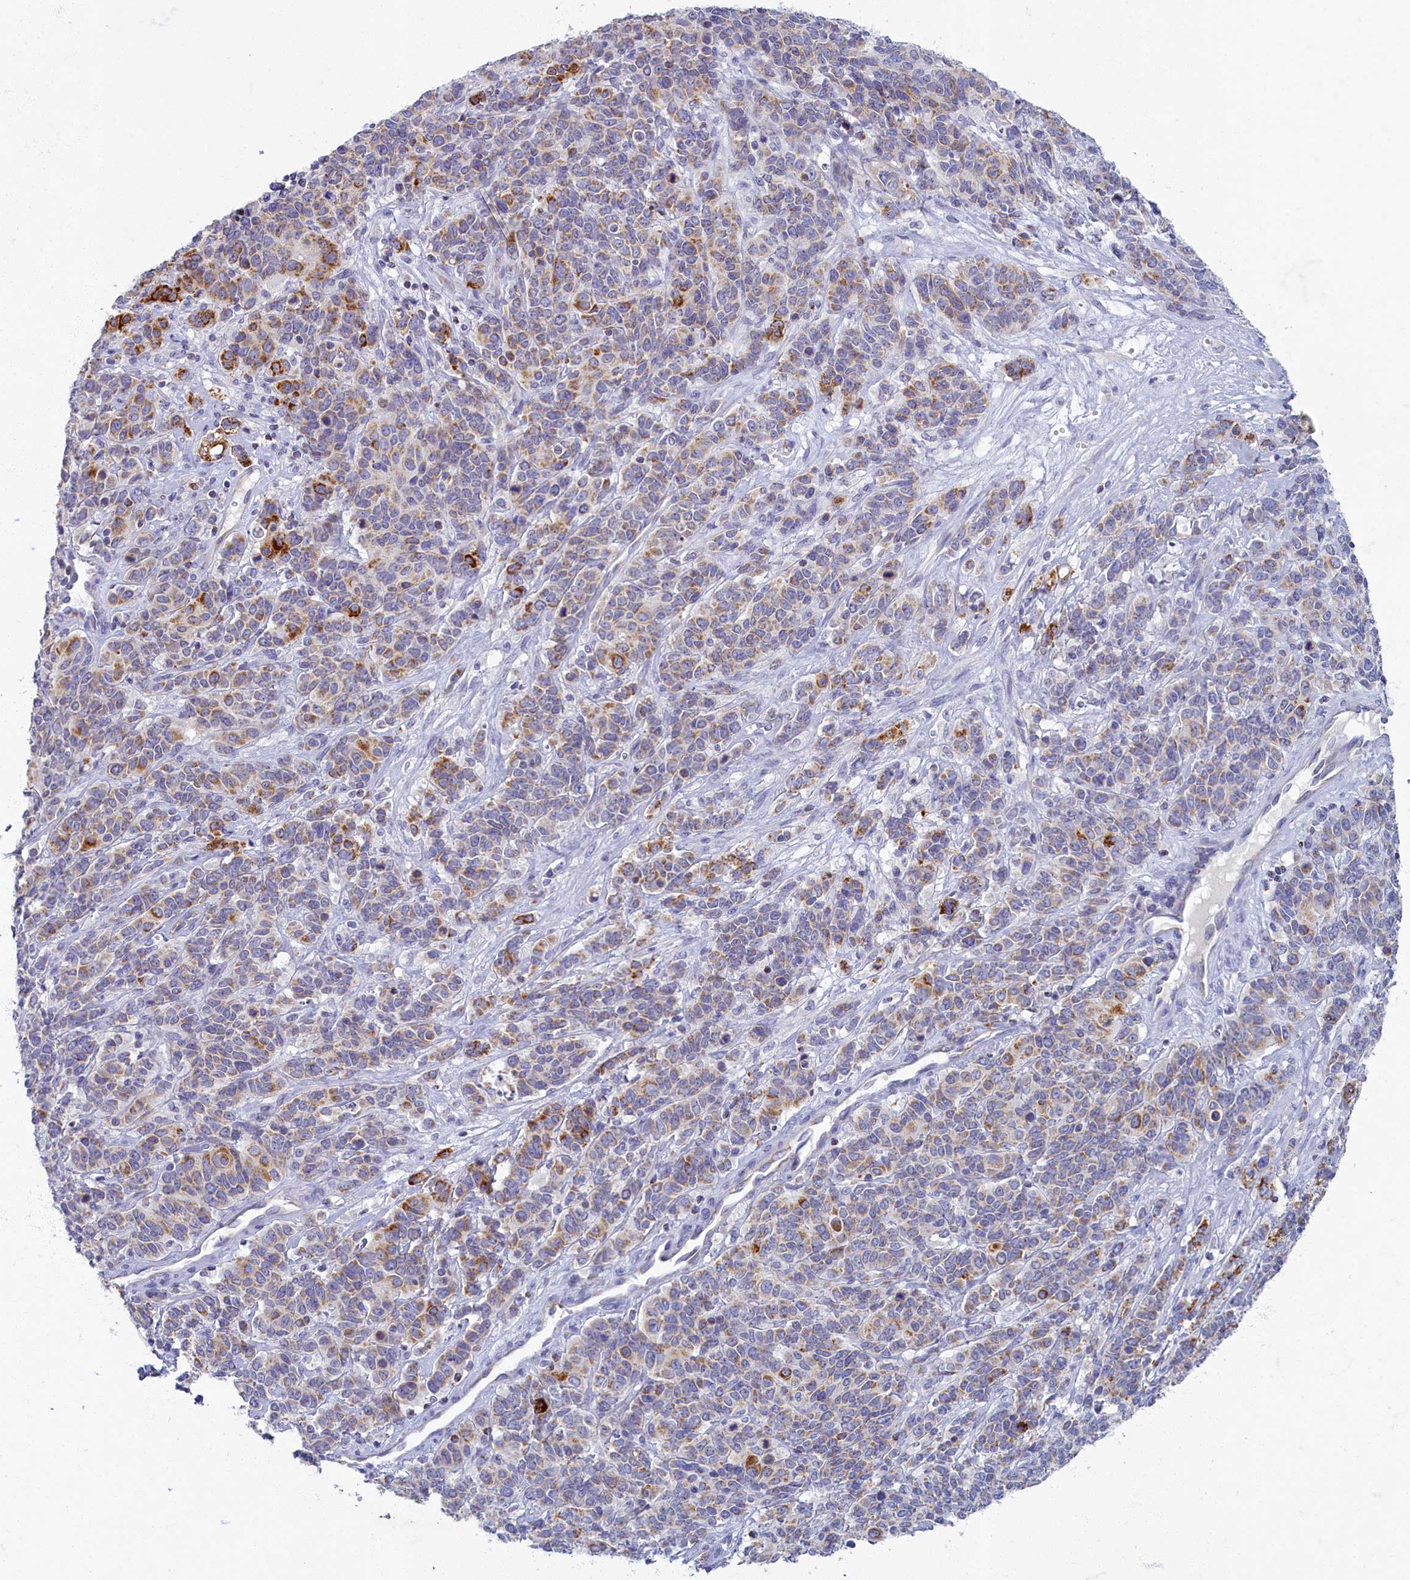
{"staining": {"intensity": "strong", "quantity": "<25%", "location": "cytoplasmic/membranous"}, "tissue": "cervical cancer", "cell_type": "Tumor cells", "image_type": "cancer", "snomed": [{"axis": "morphology", "description": "Squamous cell carcinoma, NOS"}, {"axis": "topography", "description": "Cervix"}], "caption": "The immunohistochemical stain labels strong cytoplasmic/membranous positivity in tumor cells of cervical cancer tissue. (Stains: DAB (3,3'-diaminobenzidine) in brown, nuclei in blue, Microscopy: brightfield microscopy at high magnification).", "gene": "OCIAD2", "patient": {"sex": "female", "age": 60}}